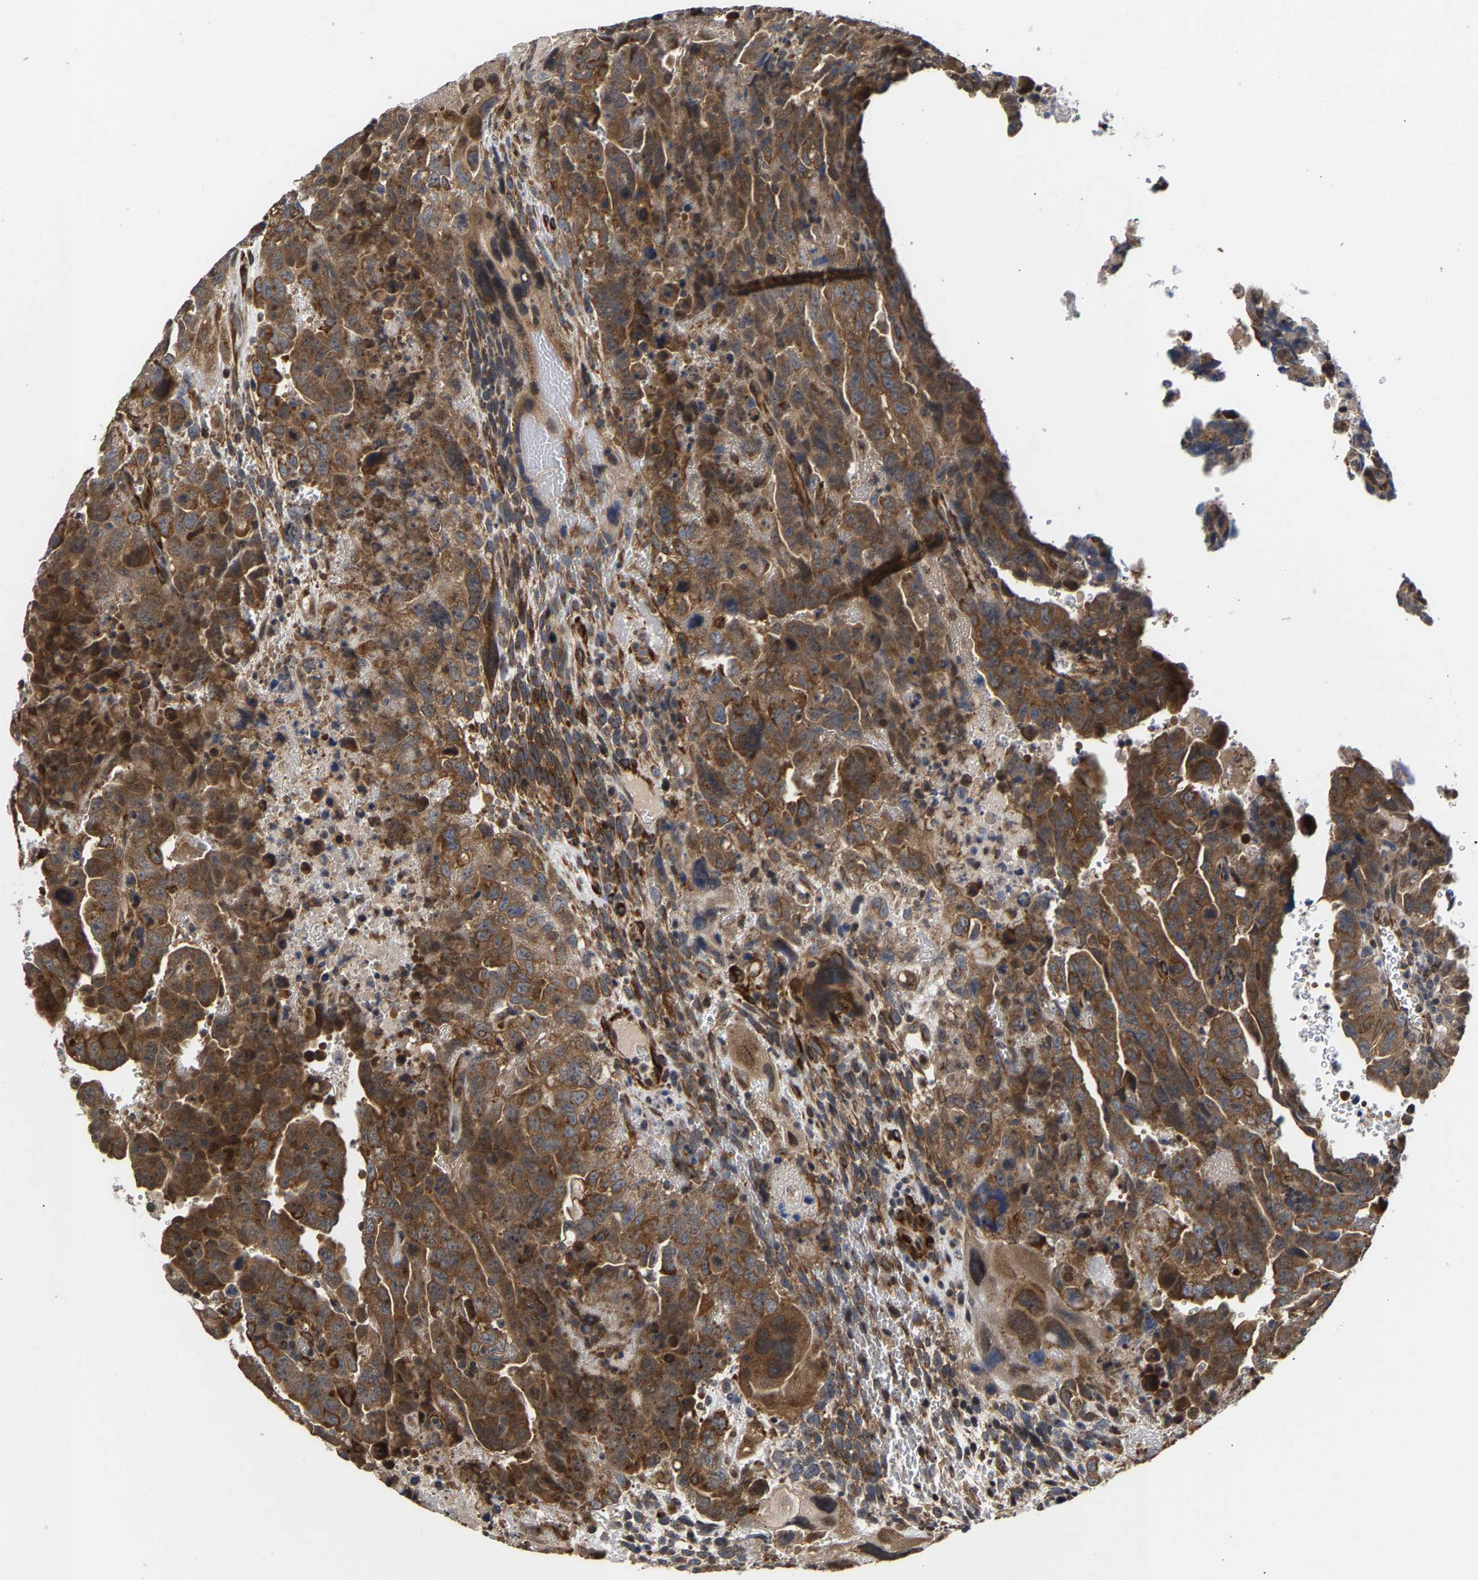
{"staining": {"intensity": "moderate", "quantity": ">75%", "location": "cytoplasmic/membranous"}, "tissue": "testis cancer", "cell_type": "Tumor cells", "image_type": "cancer", "snomed": [{"axis": "morphology", "description": "Carcinoma, Embryonal, NOS"}, {"axis": "topography", "description": "Testis"}], "caption": "Immunohistochemical staining of human embryonal carcinoma (testis) shows medium levels of moderate cytoplasmic/membranous expression in about >75% of tumor cells. Using DAB (3,3'-diaminobenzidine) (brown) and hematoxylin (blue) stains, captured at high magnification using brightfield microscopy.", "gene": "CLIP2", "patient": {"sex": "male", "age": 28}}